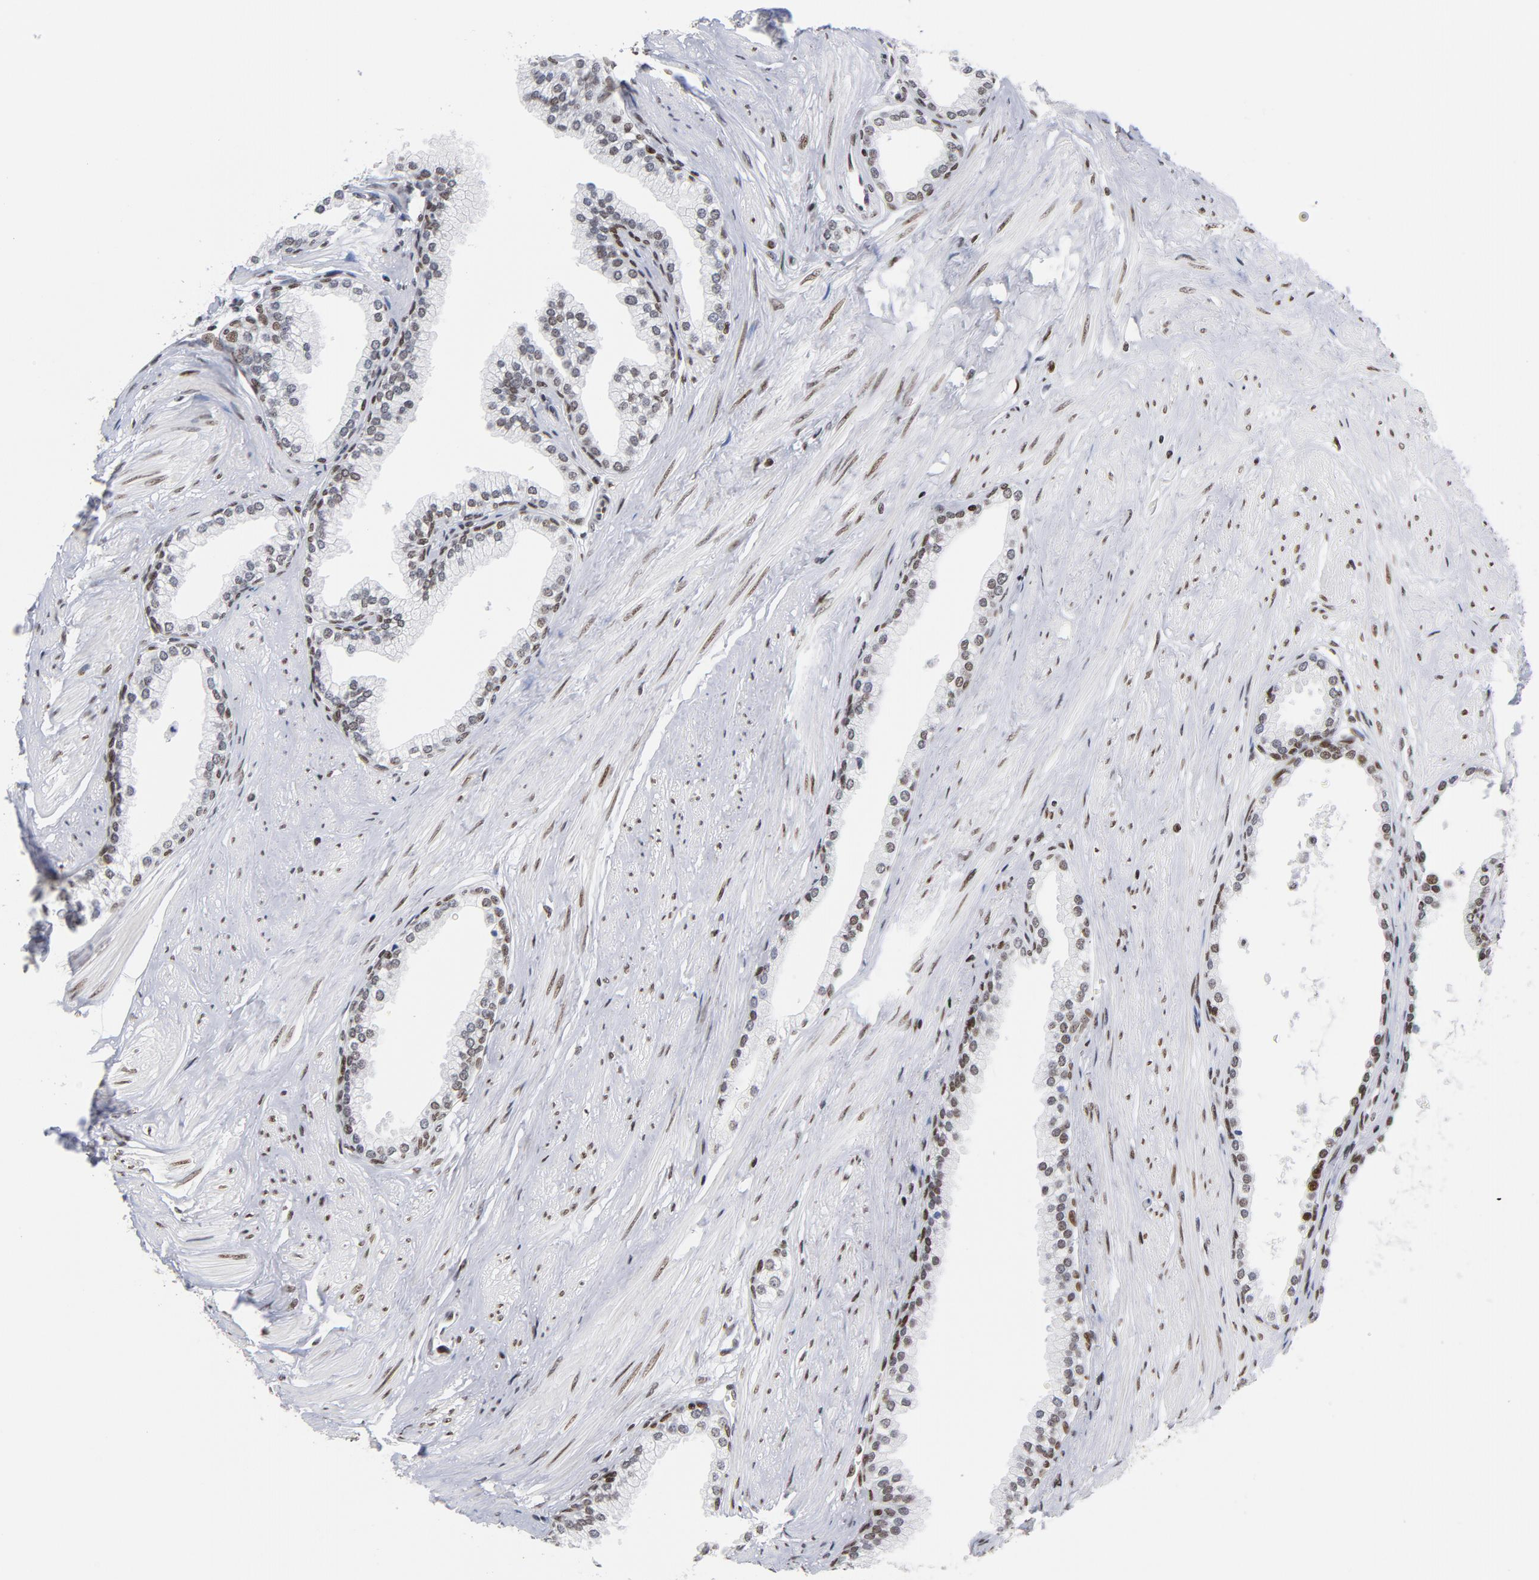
{"staining": {"intensity": "strong", "quantity": ">75%", "location": "nuclear"}, "tissue": "prostate", "cell_type": "Glandular cells", "image_type": "normal", "snomed": [{"axis": "morphology", "description": "Normal tissue, NOS"}, {"axis": "topography", "description": "Prostate"}], "caption": "A photomicrograph of human prostate stained for a protein shows strong nuclear brown staining in glandular cells. Using DAB (brown) and hematoxylin (blue) stains, captured at high magnification using brightfield microscopy.", "gene": "TOP2B", "patient": {"sex": "male", "age": 64}}